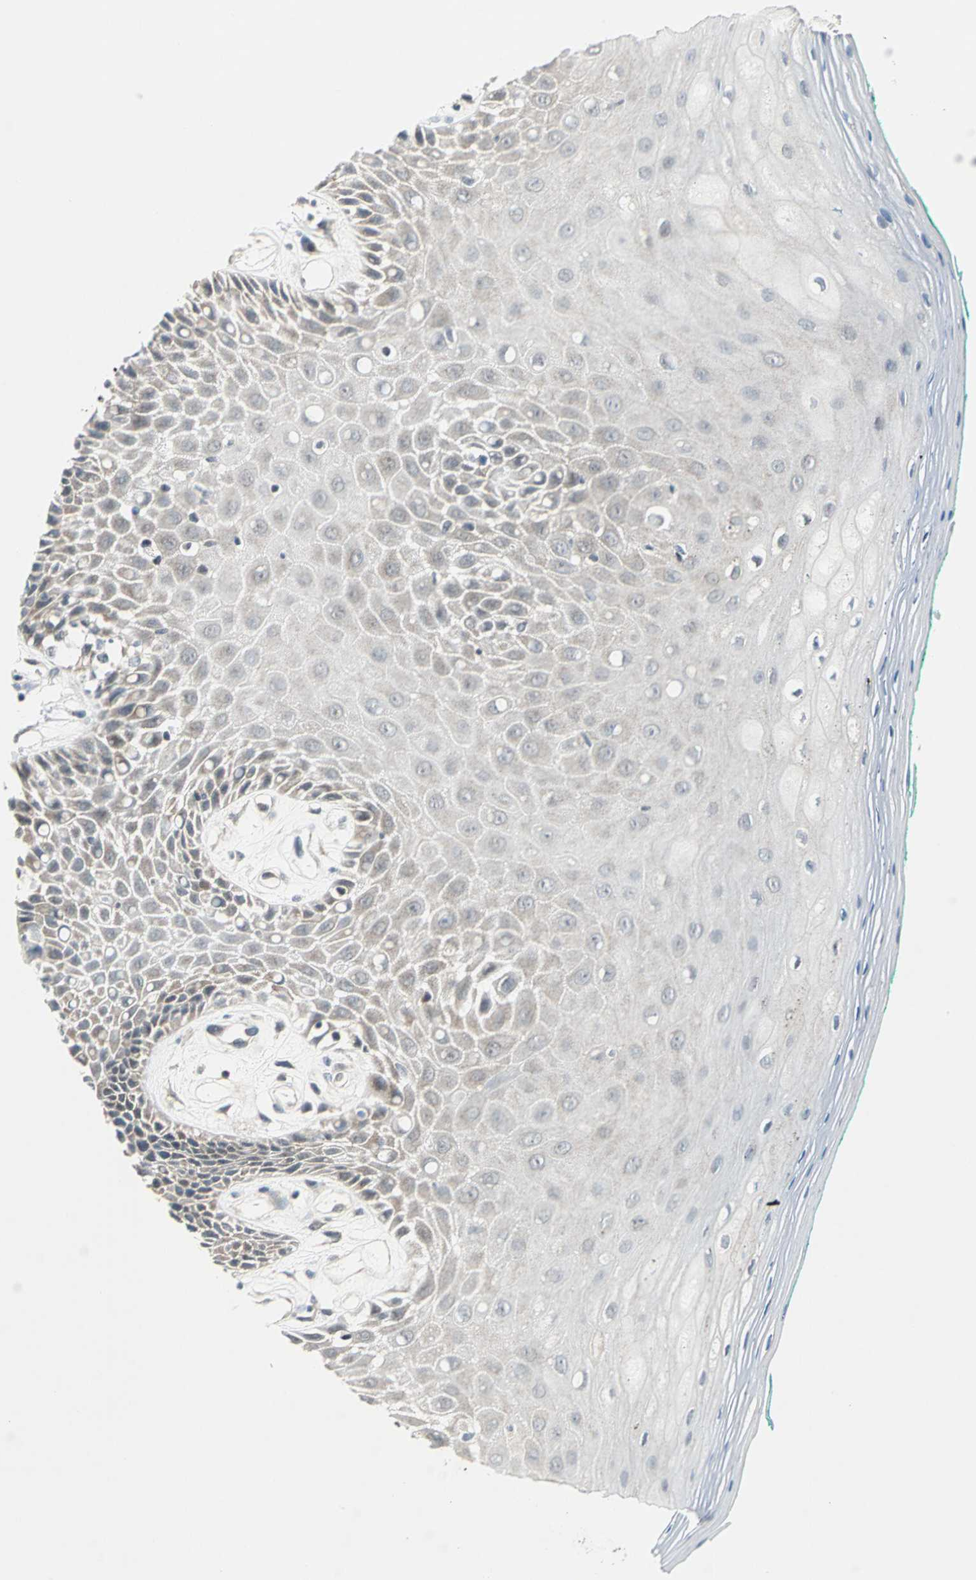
{"staining": {"intensity": "negative", "quantity": "none", "location": "none"}, "tissue": "oral mucosa", "cell_type": "Squamous epithelial cells", "image_type": "normal", "snomed": [{"axis": "morphology", "description": "Normal tissue, NOS"}, {"axis": "morphology", "description": "Squamous cell carcinoma, NOS"}, {"axis": "topography", "description": "Skeletal muscle"}, {"axis": "topography", "description": "Oral tissue"}, {"axis": "topography", "description": "Head-Neck"}], "caption": "The immunohistochemistry (IHC) photomicrograph has no significant expression in squamous epithelial cells of oral mucosa. (DAB (3,3'-diaminobenzidine) immunohistochemistry, high magnification).", "gene": "PIN1", "patient": {"sex": "female", "age": 84}}